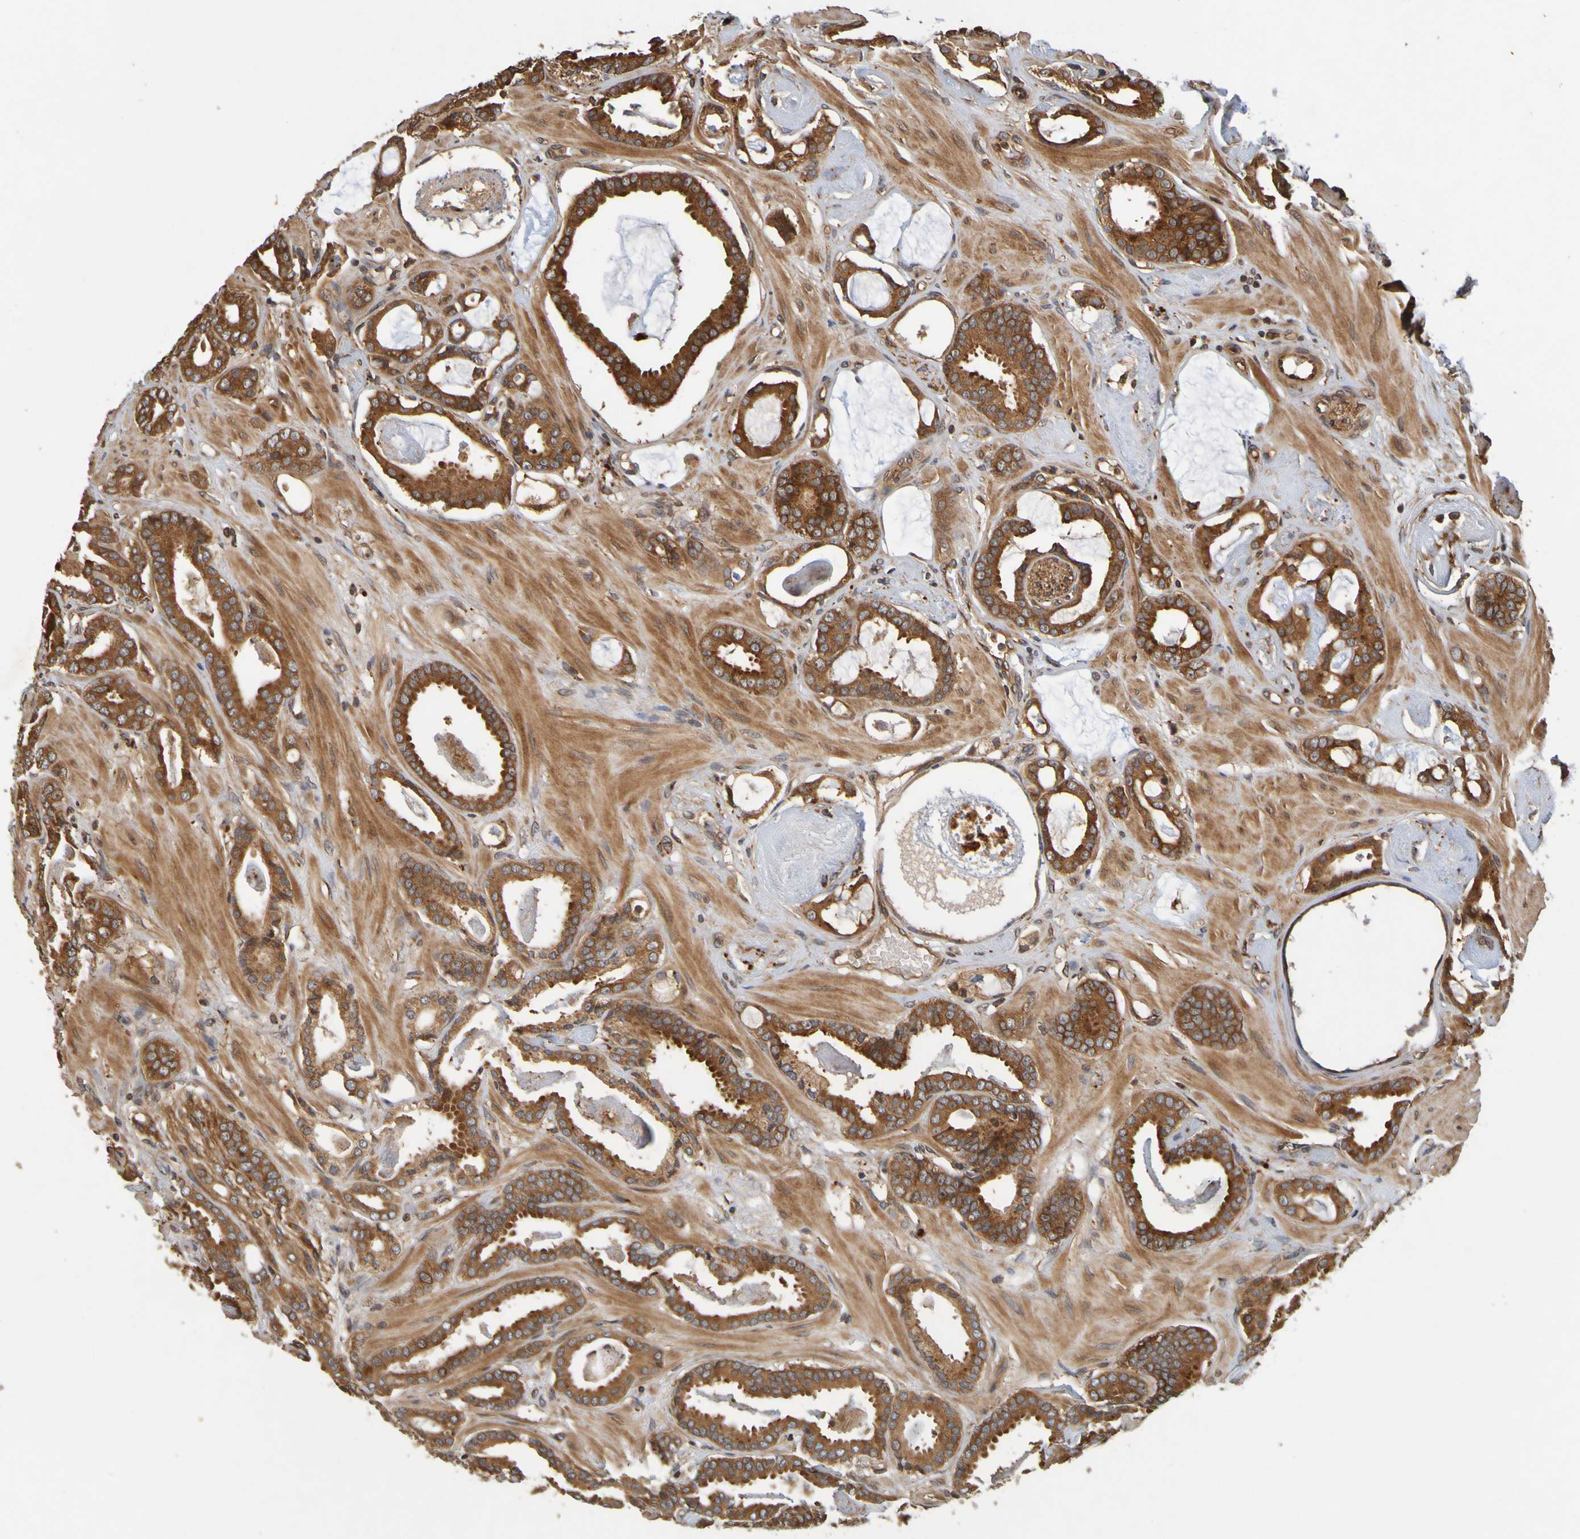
{"staining": {"intensity": "strong", "quantity": ">75%", "location": "cytoplasmic/membranous"}, "tissue": "prostate cancer", "cell_type": "Tumor cells", "image_type": "cancer", "snomed": [{"axis": "morphology", "description": "Adenocarcinoma, Low grade"}, {"axis": "topography", "description": "Prostate"}], "caption": "Human prostate adenocarcinoma (low-grade) stained with a protein marker shows strong staining in tumor cells.", "gene": "OCRL", "patient": {"sex": "male", "age": 53}}